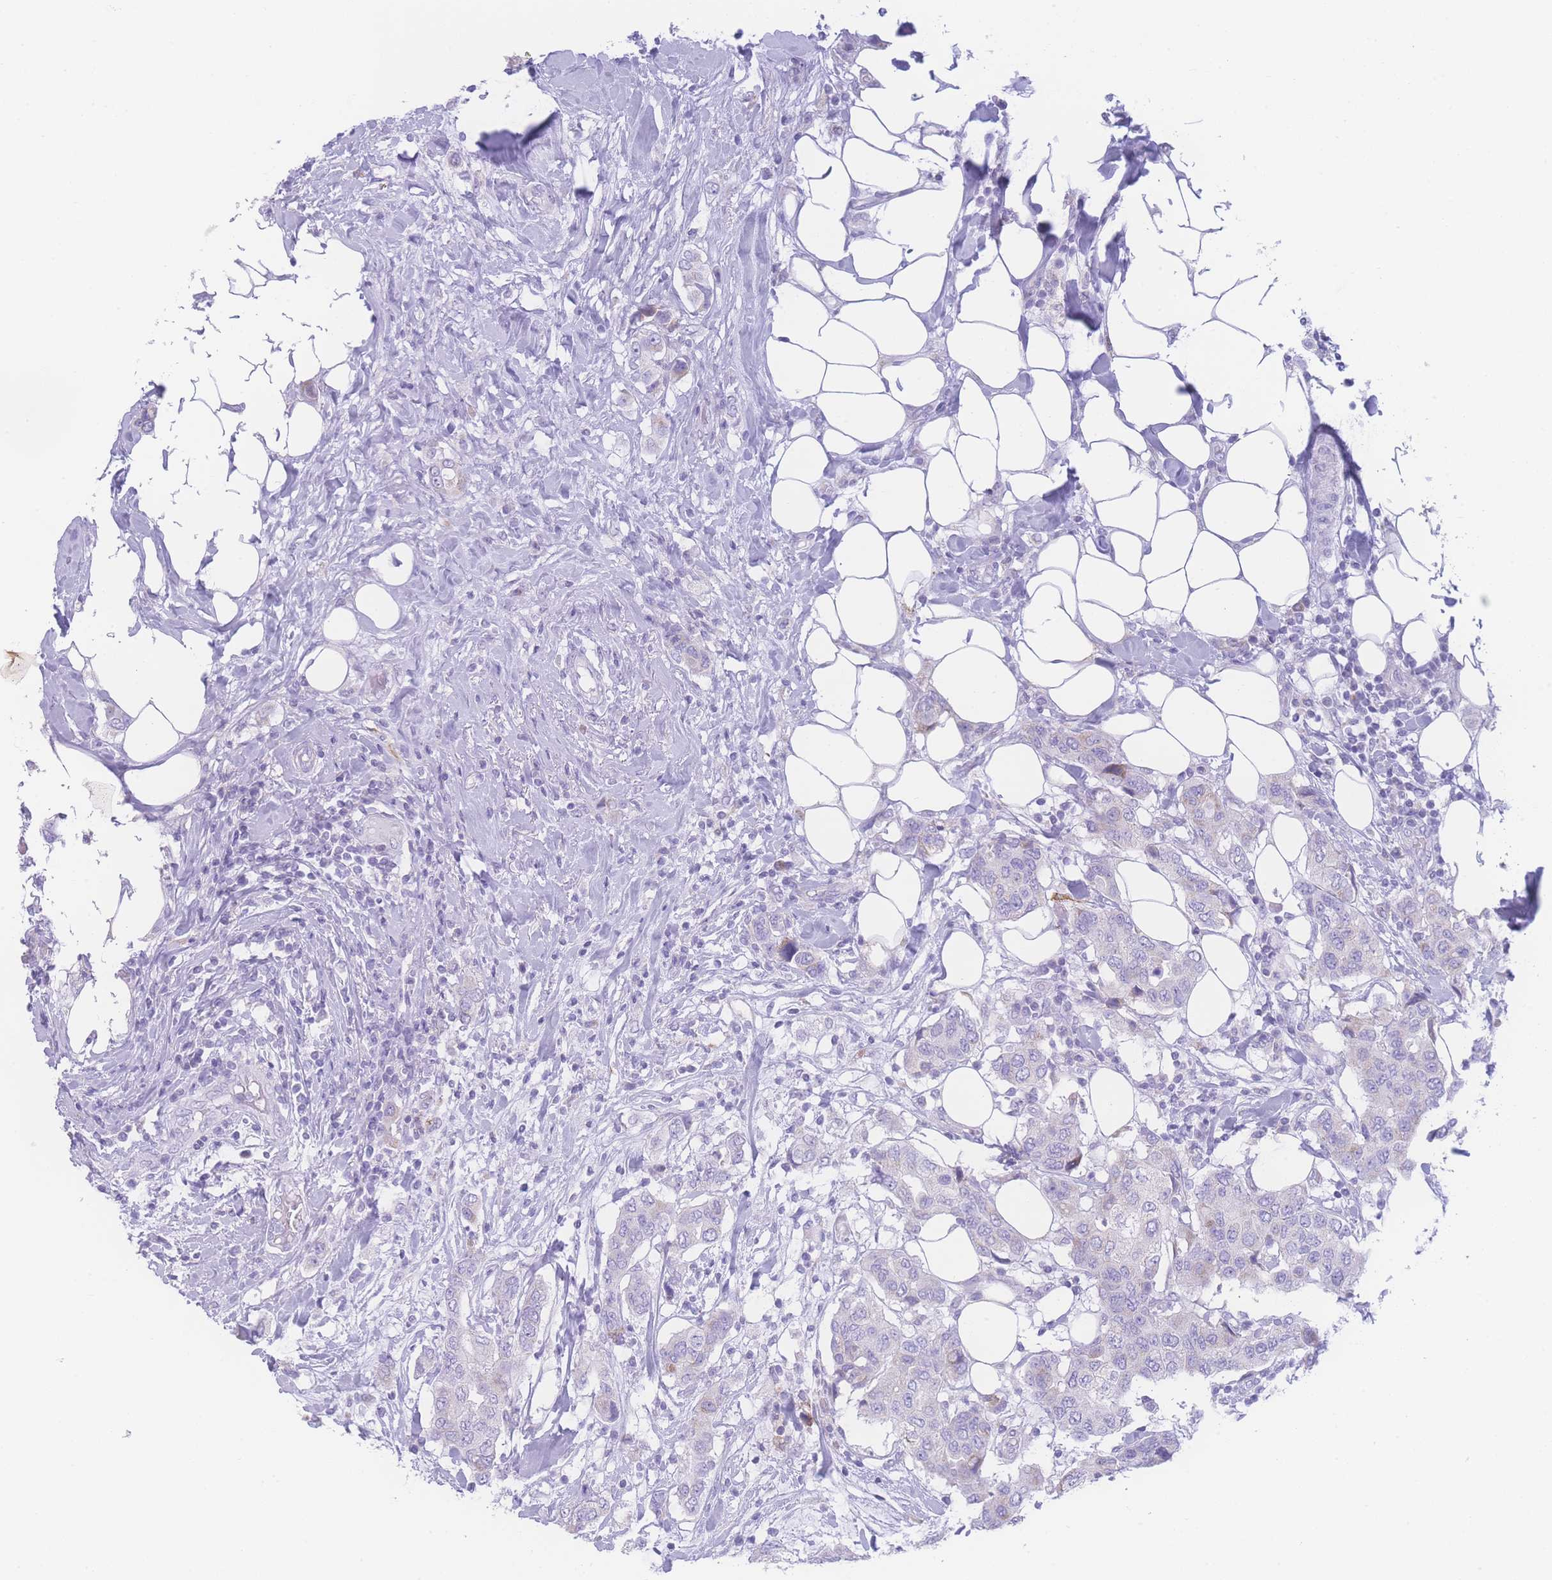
{"staining": {"intensity": "negative", "quantity": "none", "location": "none"}, "tissue": "breast cancer", "cell_type": "Tumor cells", "image_type": "cancer", "snomed": [{"axis": "morphology", "description": "Lobular carcinoma"}, {"axis": "topography", "description": "Breast"}], "caption": "This photomicrograph is of breast lobular carcinoma stained with immunohistochemistry (IHC) to label a protein in brown with the nuclei are counter-stained blue. There is no staining in tumor cells. Brightfield microscopy of immunohistochemistry stained with DAB (brown) and hematoxylin (blue), captured at high magnification.", "gene": "NBEAL1", "patient": {"sex": "female", "age": 51}}